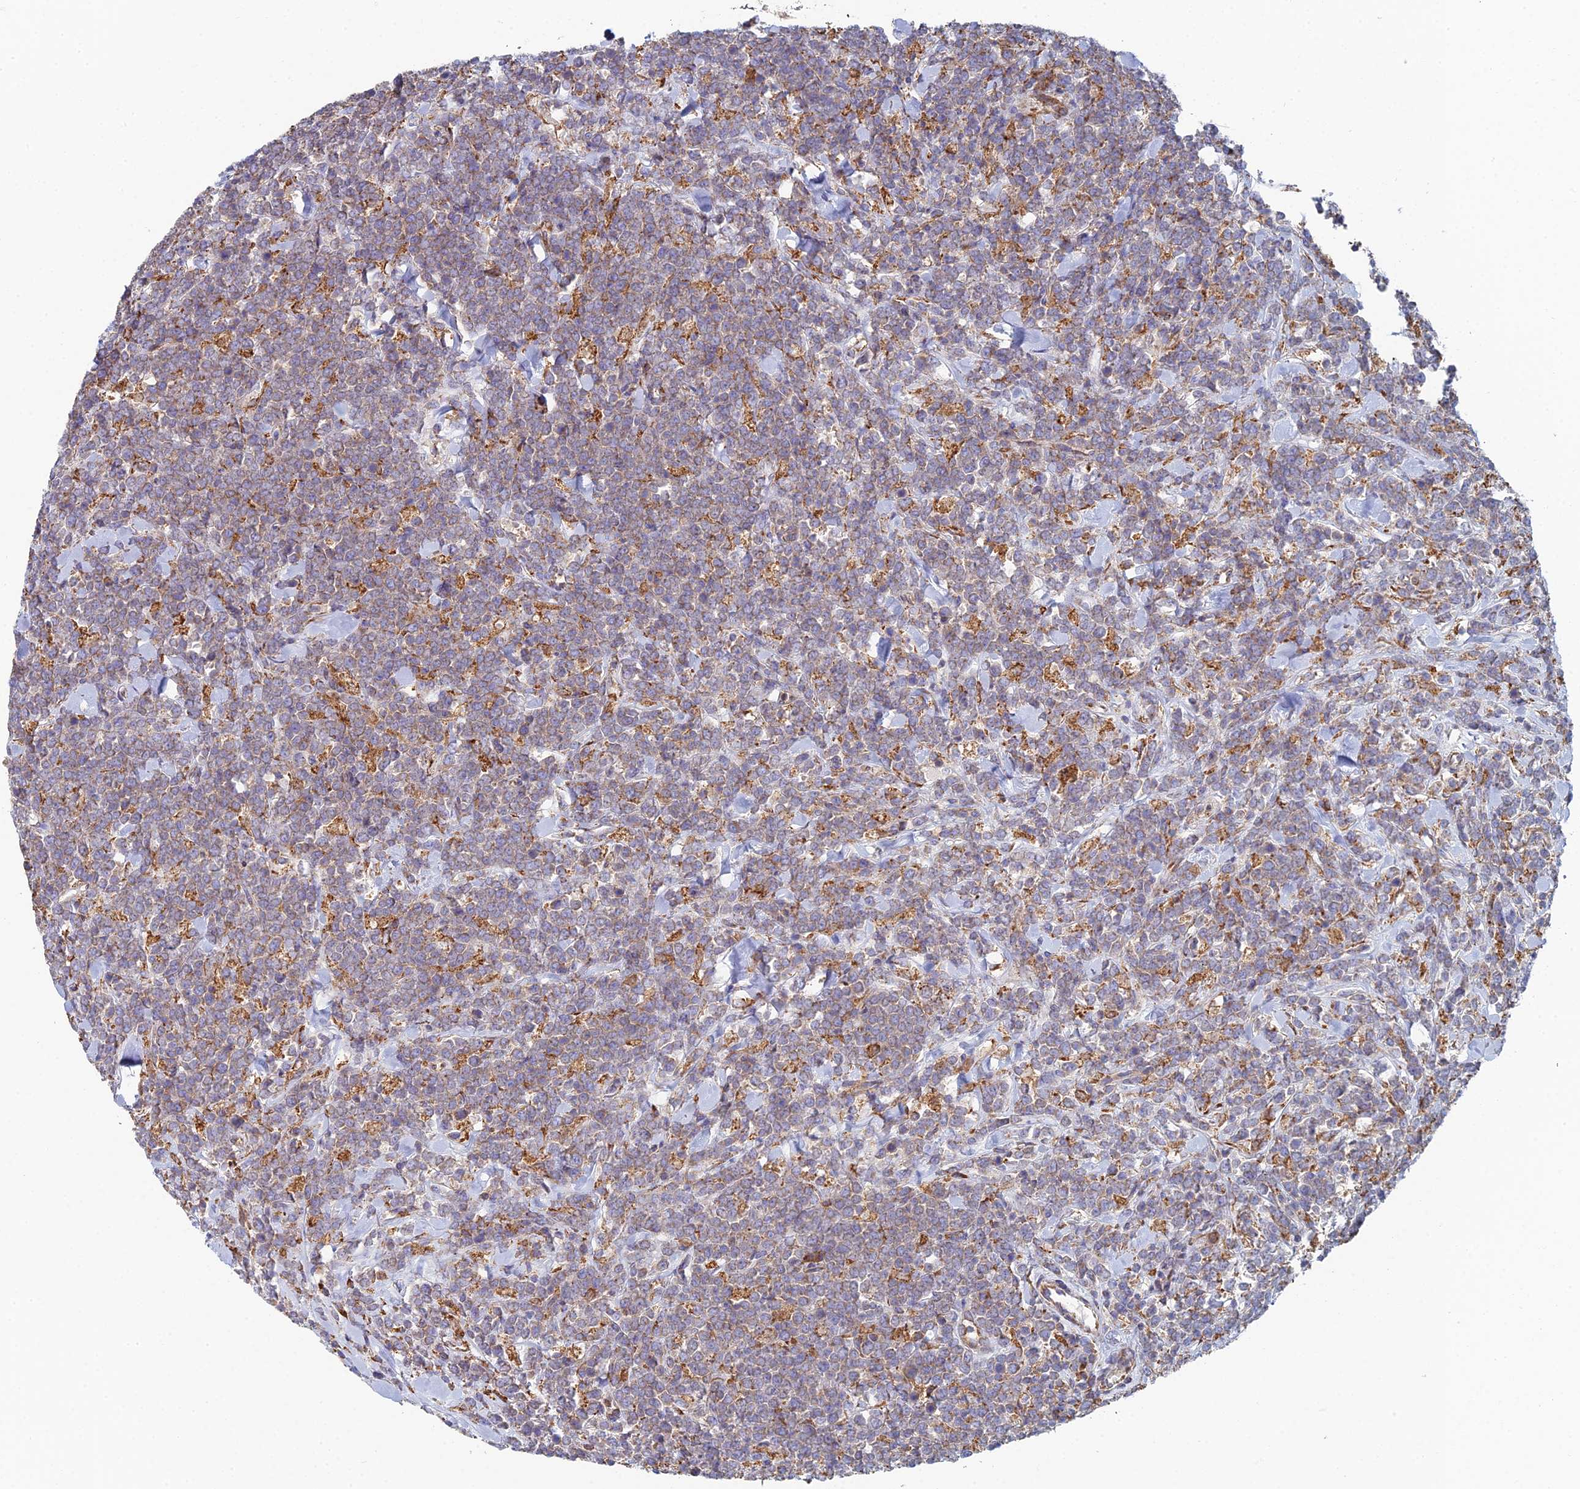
{"staining": {"intensity": "weak", "quantity": "25%-75%", "location": "cytoplasmic/membranous"}, "tissue": "lymphoma", "cell_type": "Tumor cells", "image_type": "cancer", "snomed": [{"axis": "morphology", "description": "Malignant lymphoma, non-Hodgkin's type, High grade"}, {"axis": "topography", "description": "Small intestine"}], "caption": "Protein staining displays weak cytoplasmic/membranous positivity in about 25%-75% of tumor cells in lymphoma. Nuclei are stained in blue.", "gene": "CLCN3", "patient": {"sex": "male", "age": 8}}